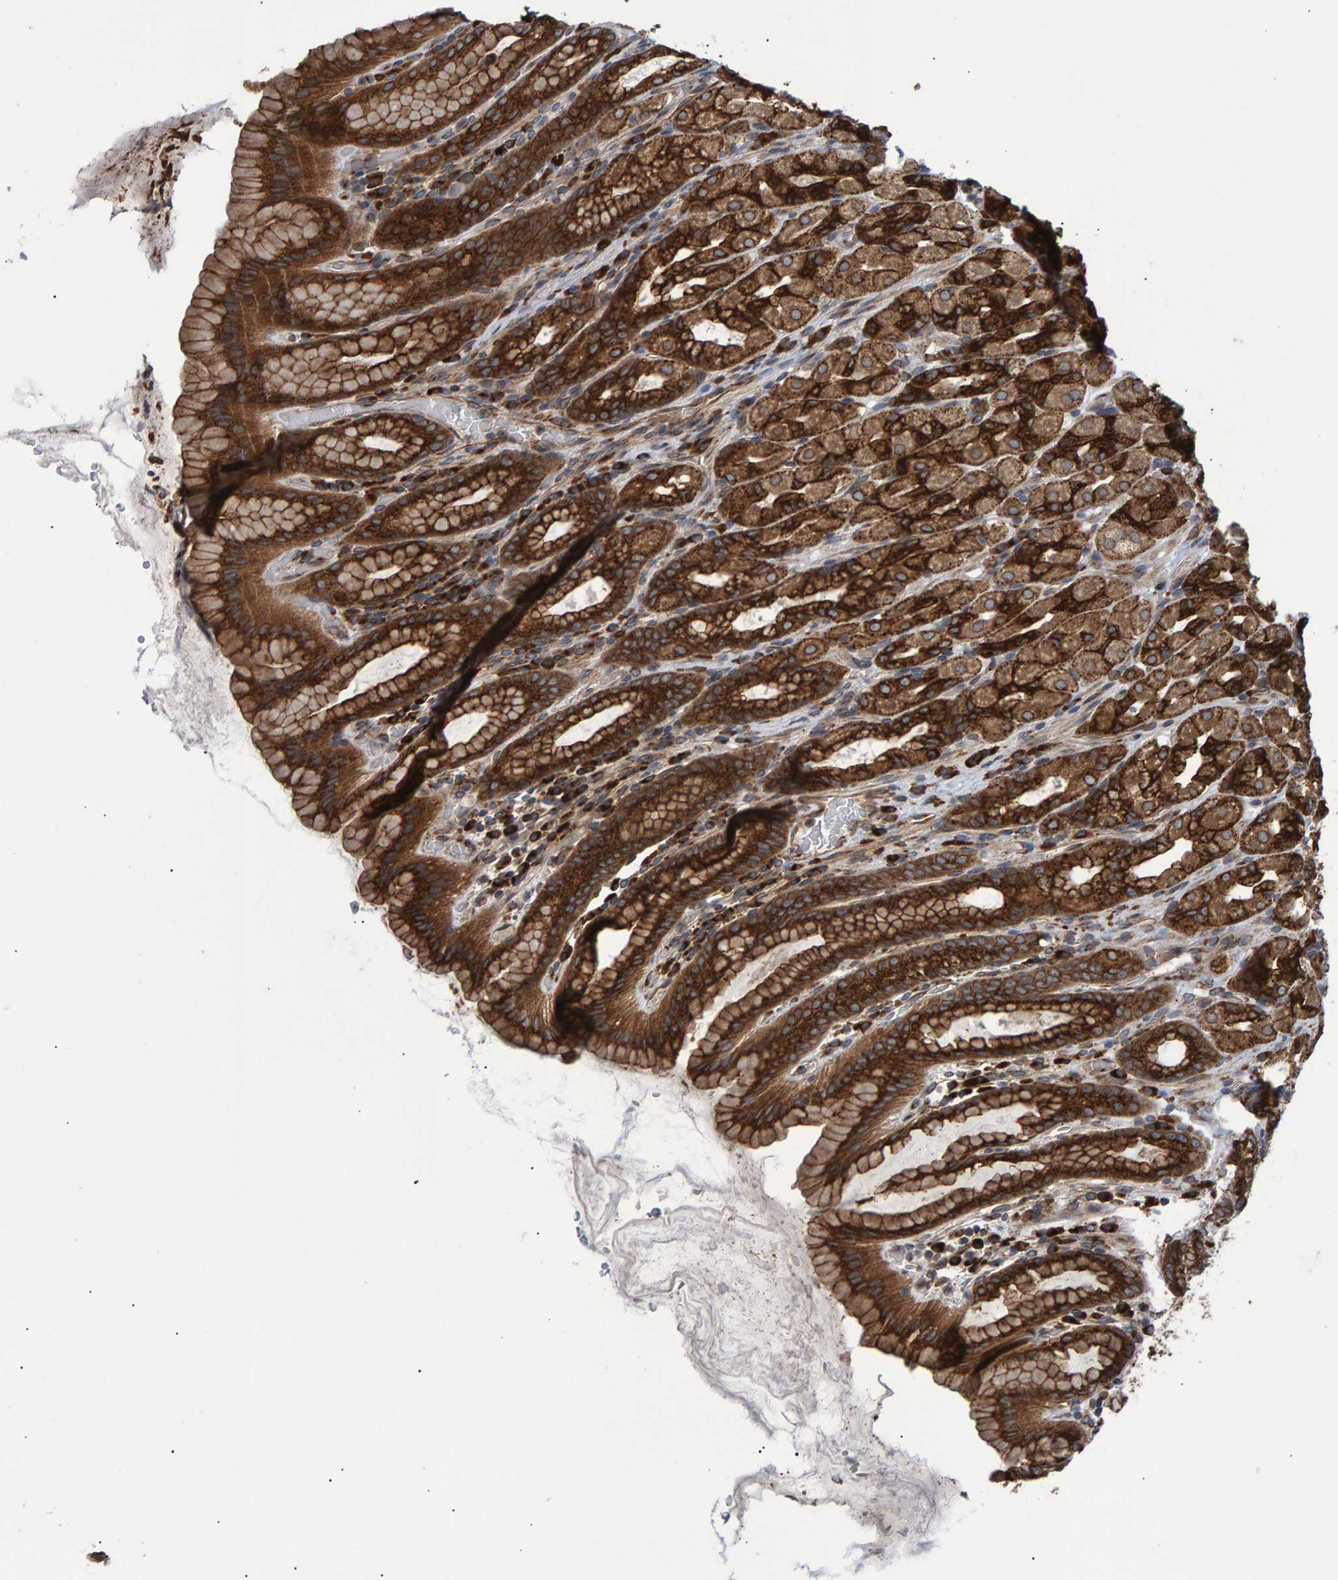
{"staining": {"intensity": "strong", "quantity": ">75%", "location": "cytoplasmic/membranous"}, "tissue": "stomach", "cell_type": "Glandular cells", "image_type": "normal", "snomed": [{"axis": "morphology", "description": "Normal tissue, NOS"}, {"axis": "topography", "description": "Stomach, upper"}], "caption": "Immunohistochemical staining of benign stomach reveals high levels of strong cytoplasmic/membranous staining in approximately >75% of glandular cells. The staining is performed using DAB brown chromogen to label protein expression. The nuclei are counter-stained blue using hematoxylin.", "gene": "FAM117A", "patient": {"sex": "male", "age": 68}}